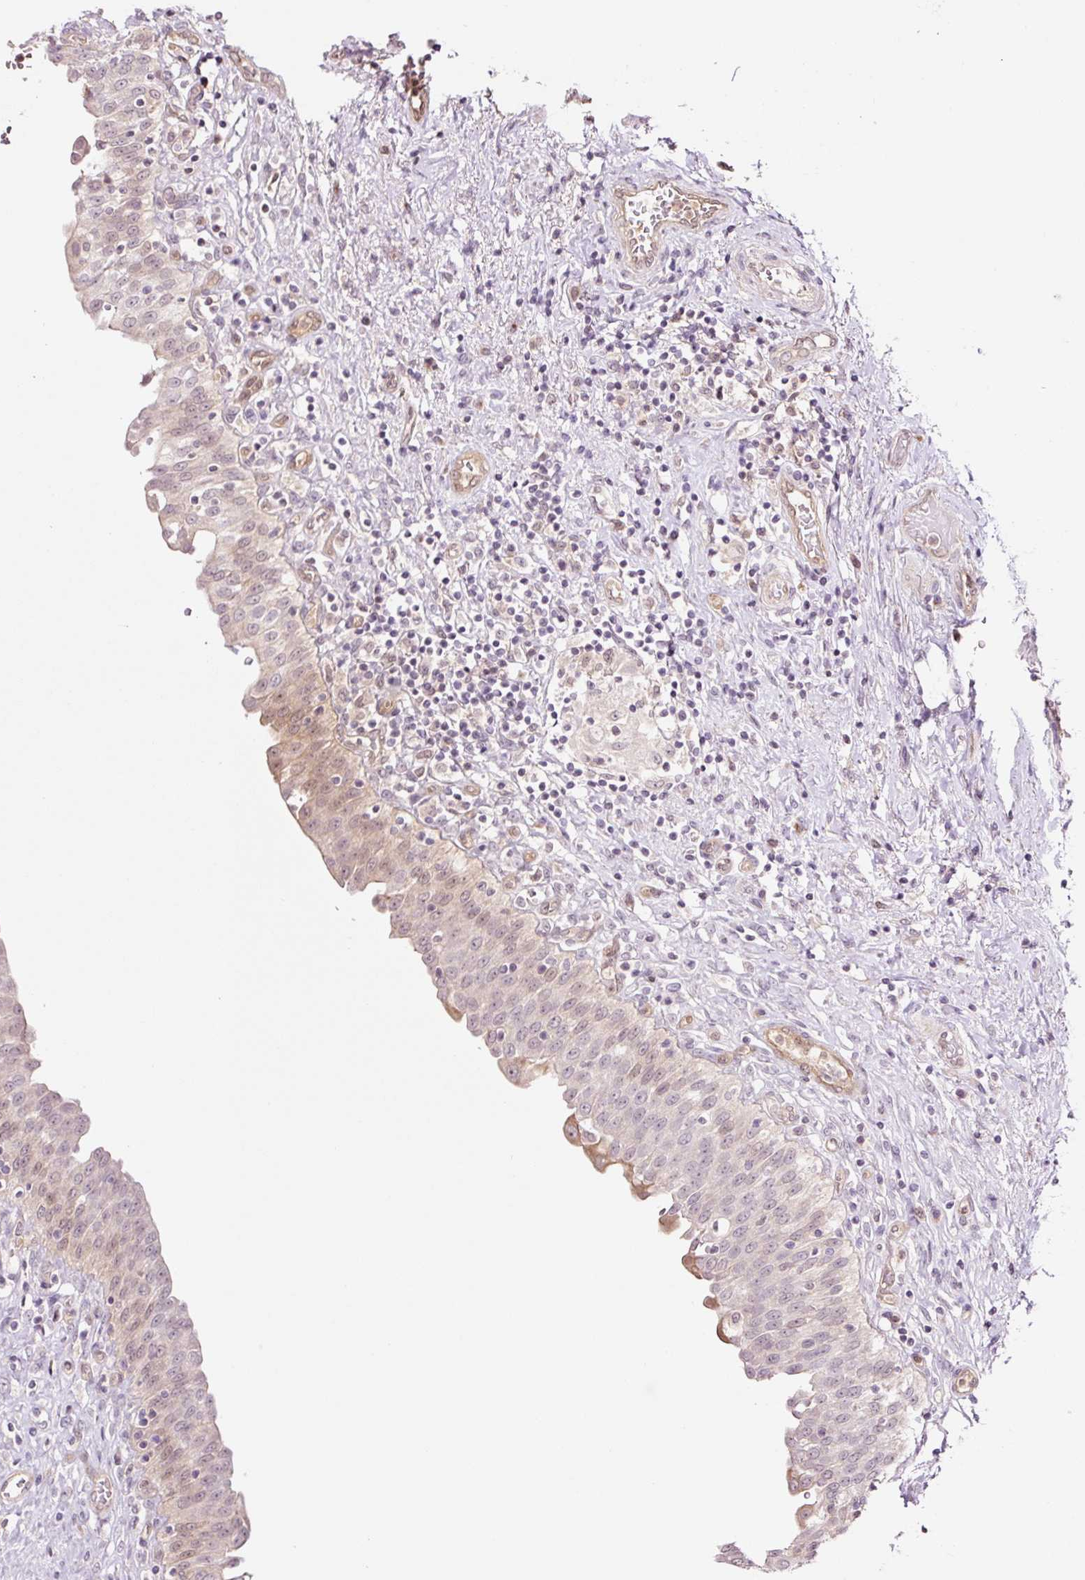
{"staining": {"intensity": "moderate", "quantity": "<25%", "location": "cytoplasmic/membranous,nuclear"}, "tissue": "urinary bladder", "cell_type": "Urothelial cells", "image_type": "normal", "snomed": [{"axis": "morphology", "description": "Normal tissue, NOS"}, {"axis": "topography", "description": "Urinary bladder"}], "caption": "Protein expression analysis of benign human urinary bladder reveals moderate cytoplasmic/membranous,nuclear staining in approximately <25% of urothelial cells. Using DAB (3,3'-diaminobenzidine) (brown) and hematoxylin (blue) stains, captured at high magnification using brightfield microscopy.", "gene": "FBXL14", "patient": {"sex": "male", "age": 71}}